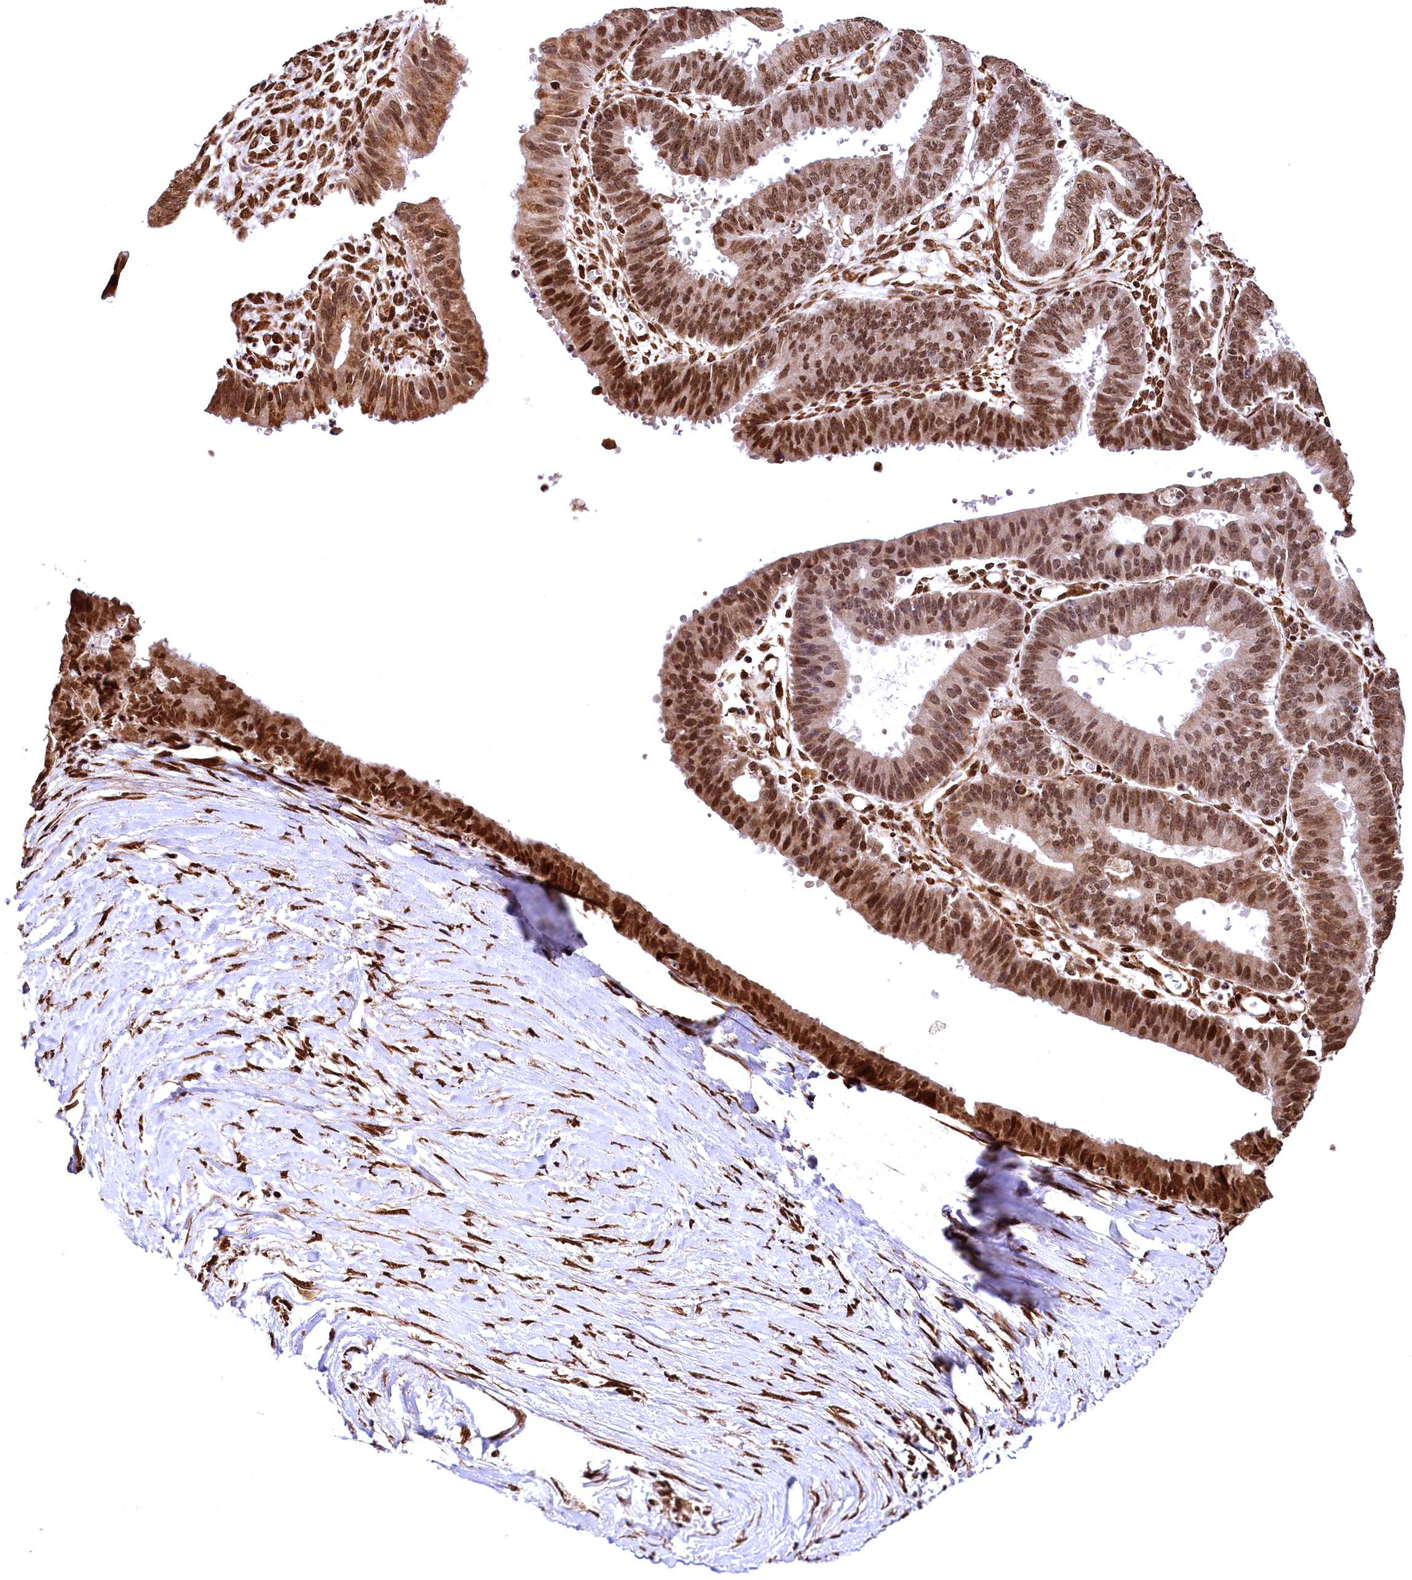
{"staining": {"intensity": "moderate", "quantity": ">75%", "location": "nuclear"}, "tissue": "ovarian cancer", "cell_type": "Tumor cells", "image_type": "cancer", "snomed": [{"axis": "morphology", "description": "Carcinoma, endometroid"}, {"axis": "topography", "description": "Appendix"}, {"axis": "topography", "description": "Ovary"}], "caption": "Immunohistochemical staining of ovarian cancer (endometroid carcinoma) exhibits moderate nuclear protein positivity in approximately >75% of tumor cells. (DAB (3,3'-diaminobenzidine) = brown stain, brightfield microscopy at high magnification).", "gene": "PDS5B", "patient": {"sex": "female", "age": 42}}